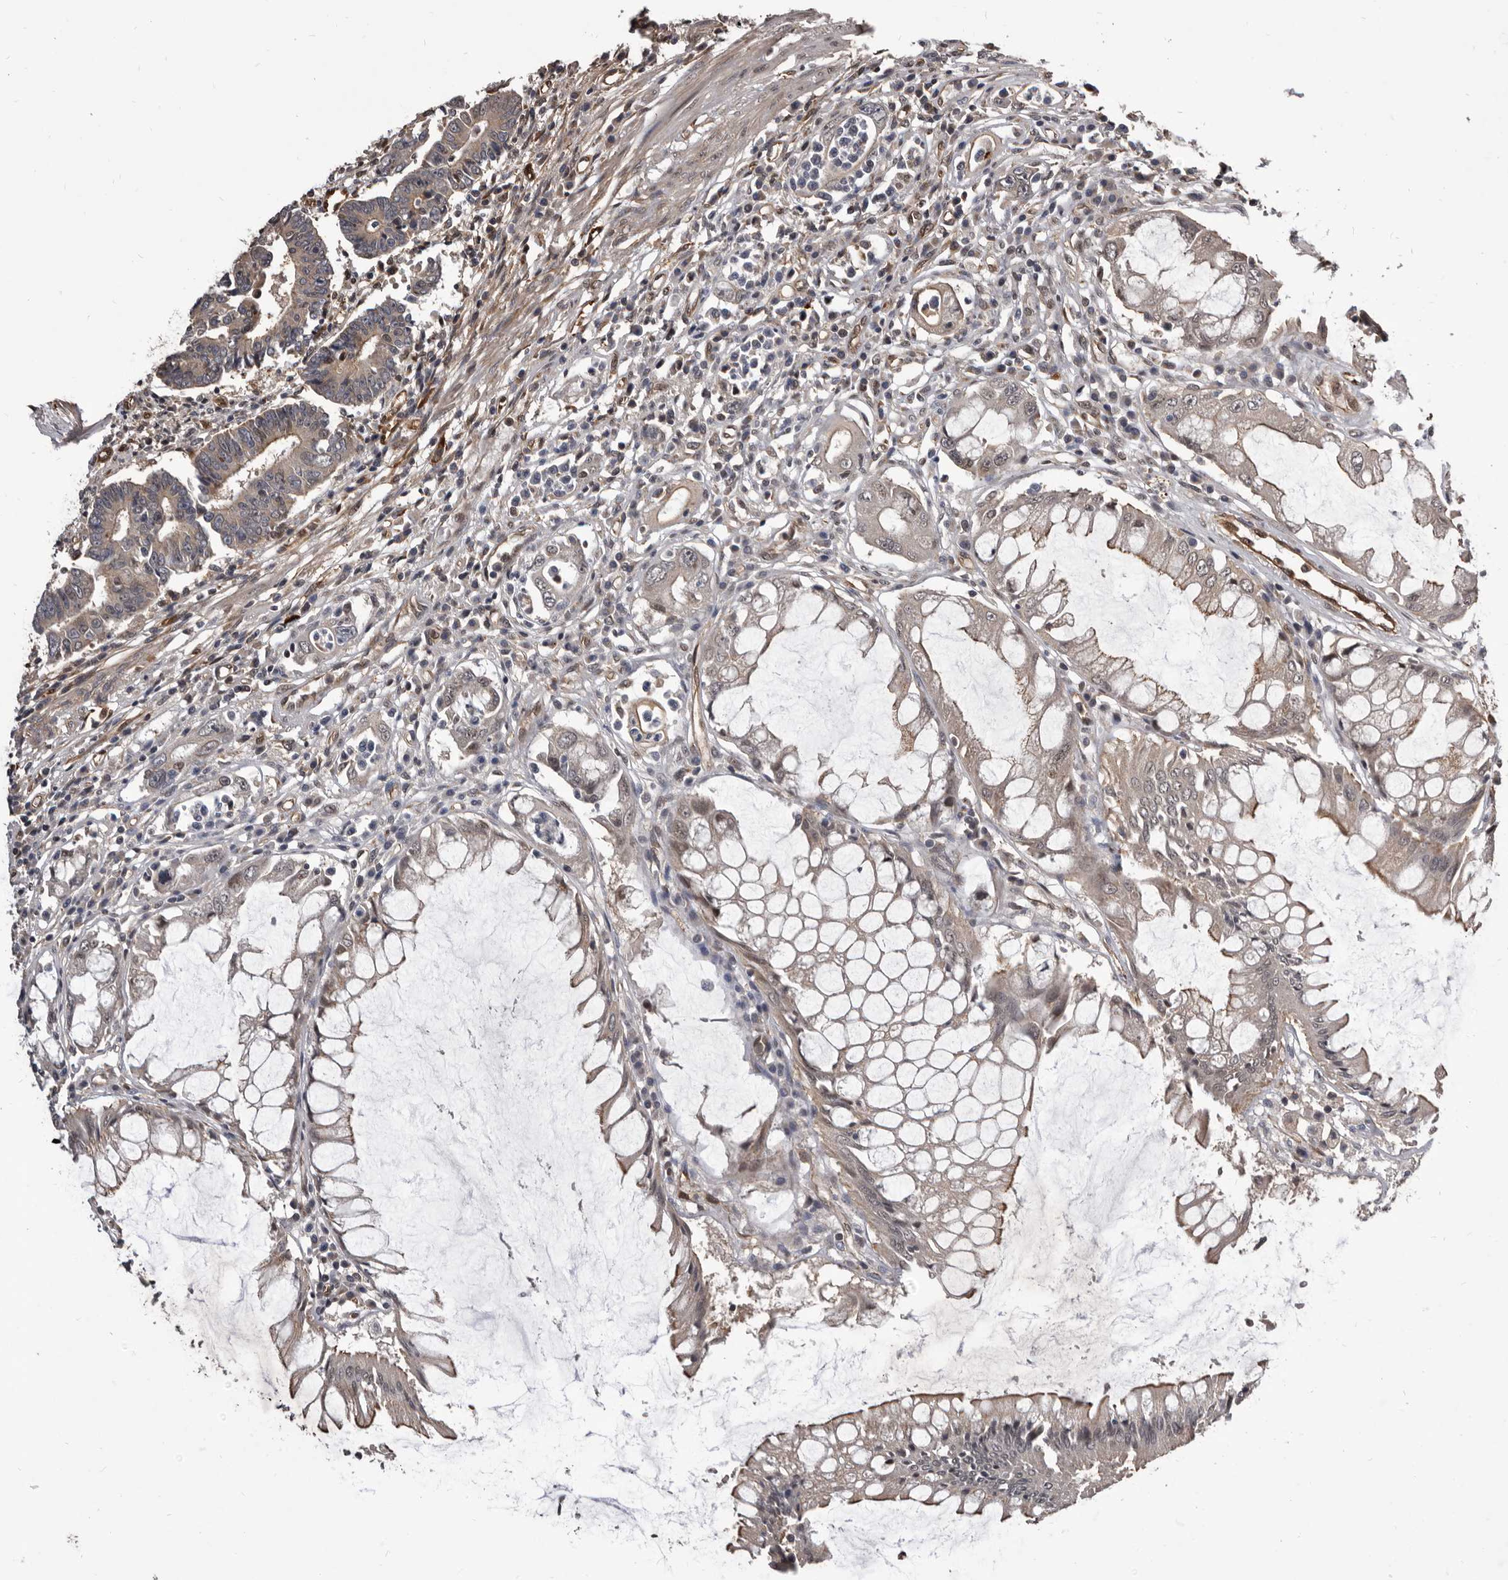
{"staining": {"intensity": "weak", "quantity": ">75%", "location": "cytoplasmic/membranous"}, "tissue": "colorectal cancer", "cell_type": "Tumor cells", "image_type": "cancer", "snomed": [{"axis": "morphology", "description": "Adenocarcinoma, NOS"}, {"axis": "topography", "description": "Rectum"}], "caption": "Human colorectal cancer (adenocarcinoma) stained for a protein (brown) exhibits weak cytoplasmic/membranous positive expression in about >75% of tumor cells.", "gene": "ADAMTS20", "patient": {"sex": "female", "age": 65}}